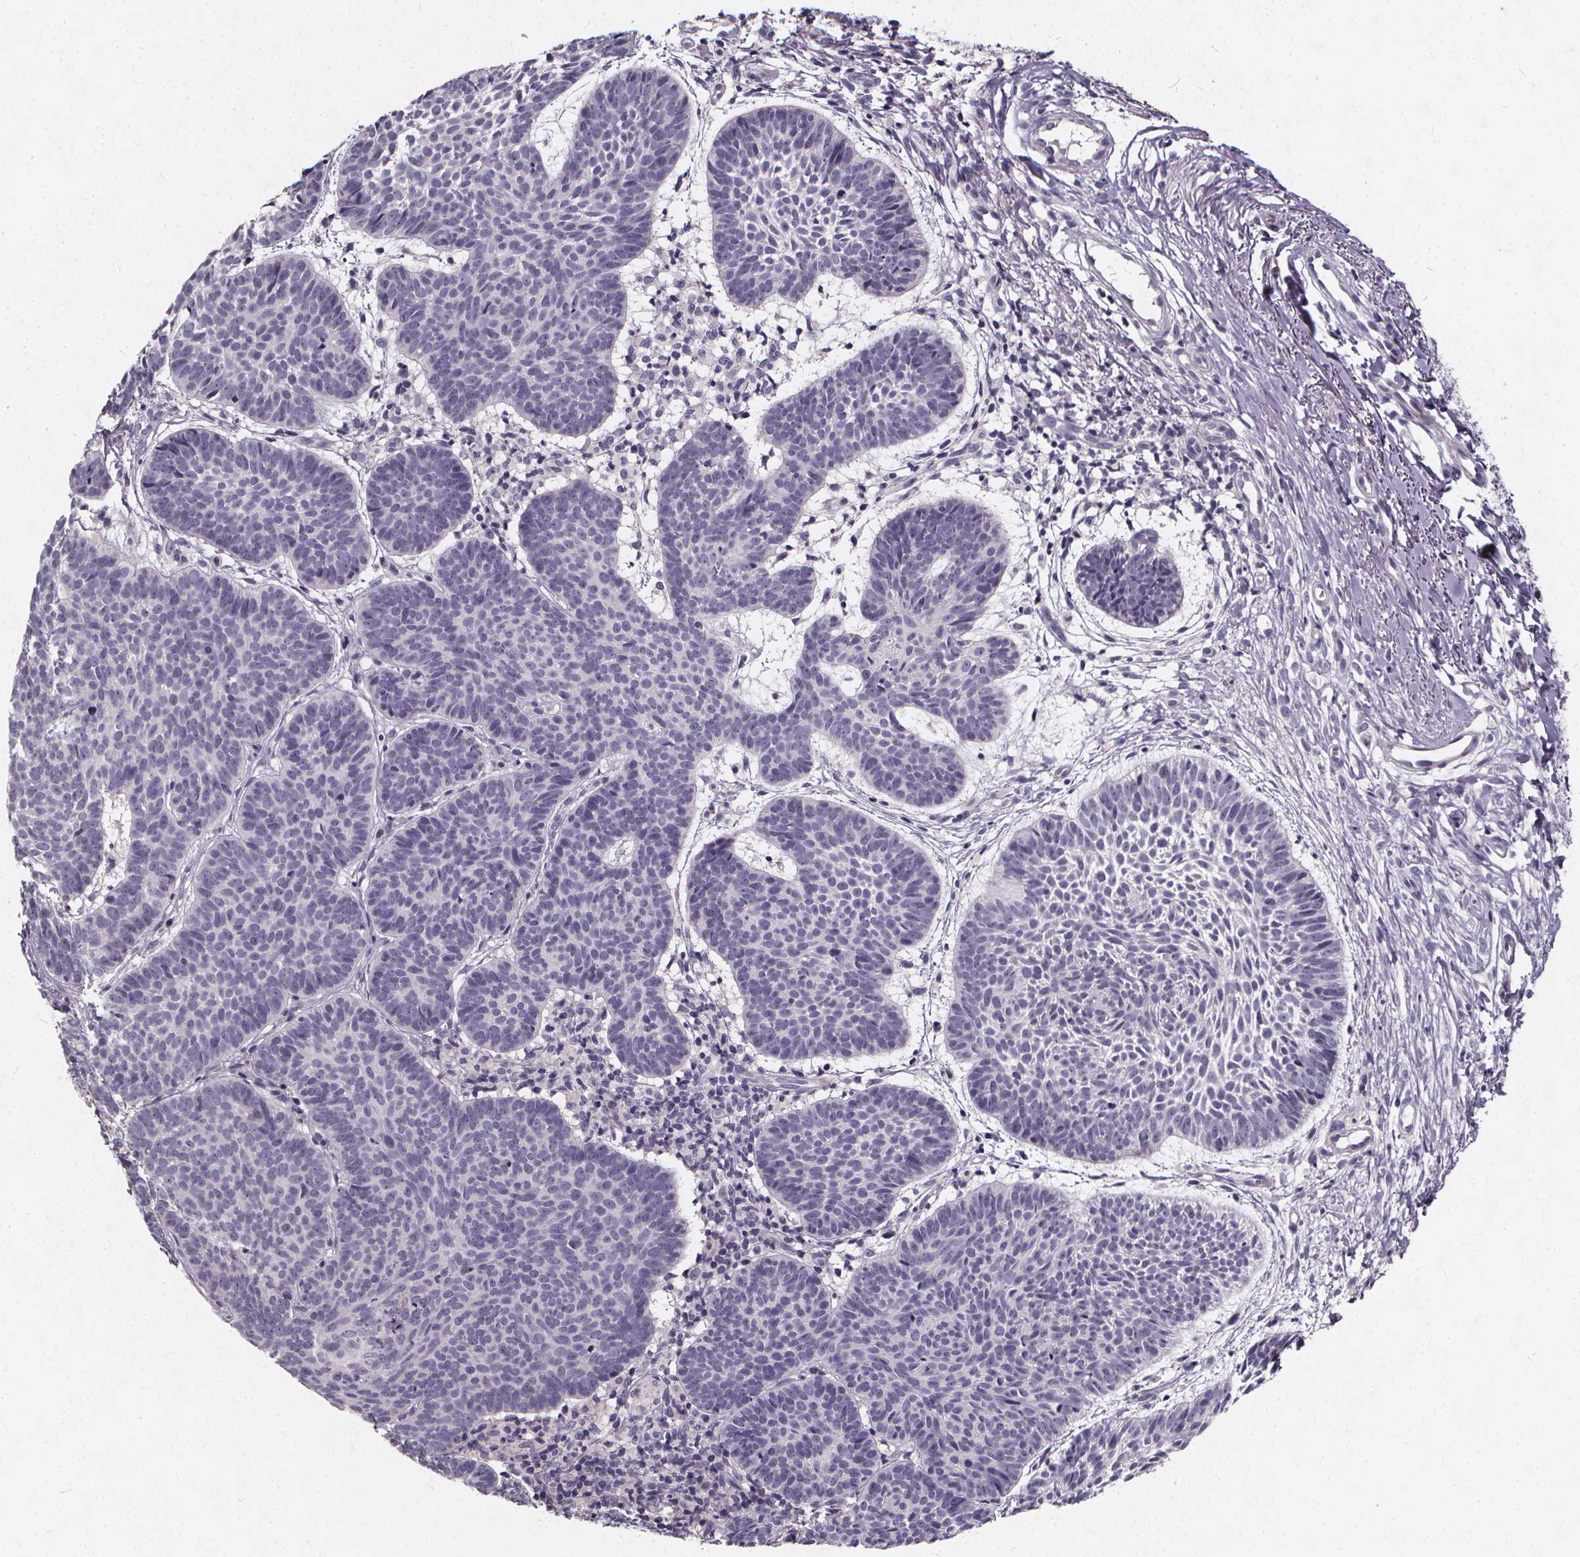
{"staining": {"intensity": "negative", "quantity": "none", "location": "none"}, "tissue": "skin cancer", "cell_type": "Tumor cells", "image_type": "cancer", "snomed": [{"axis": "morphology", "description": "Basal cell carcinoma"}, {"axis": "topography", "description": "Skin"}], "caption": "Skin cancer was stained to show a protein in brown. There is no significant positivity in tumor cells.", "gene": "TSPAN14", "patient": {"sex": "male", "age": 72}}